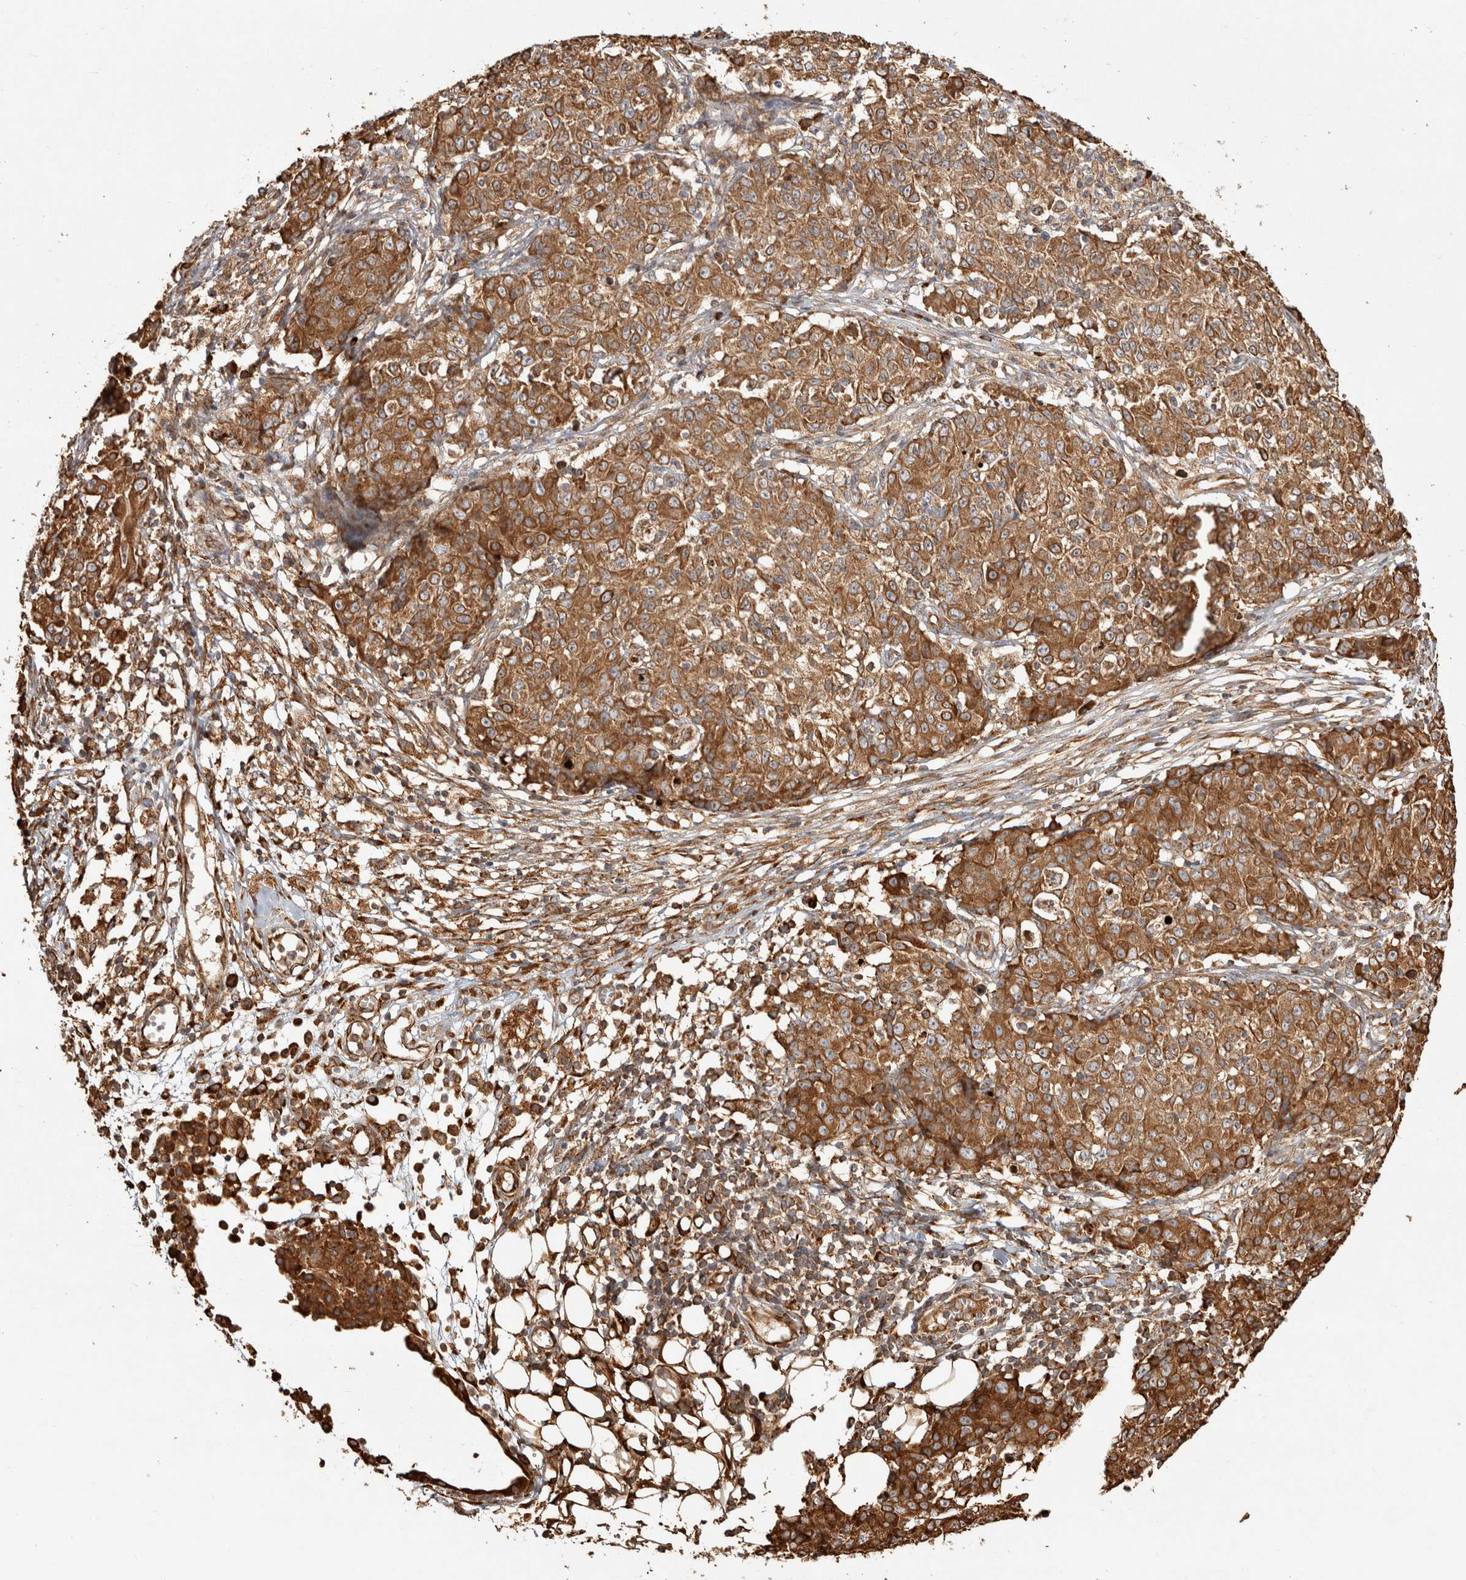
{"staining": {"intensity": "strong", "quantity": ">75%", "location": "cytoplasmic/membranous"}, "tissue": "ovarian cancer", "cell_type": "Tumor cells", "image_type": "cancer", "snomed": [{"axis": "morphology", "description": "Carcinoma, endometroid"}, {"axis": "topography", "description": "Ovary"}], "caption": "Immunohistochemical staining of human ovarian endometroid carcinoma demonstrates strong cytoplasmic/membranous protein expression in approximately >75% of tumor cells. (DAB (3,3'-diaminobenzidine) IHC with brightfield microscopy, high magnification).", "gene": "CAMSAP2", "patient": {"sex": "female", "age": 42}}